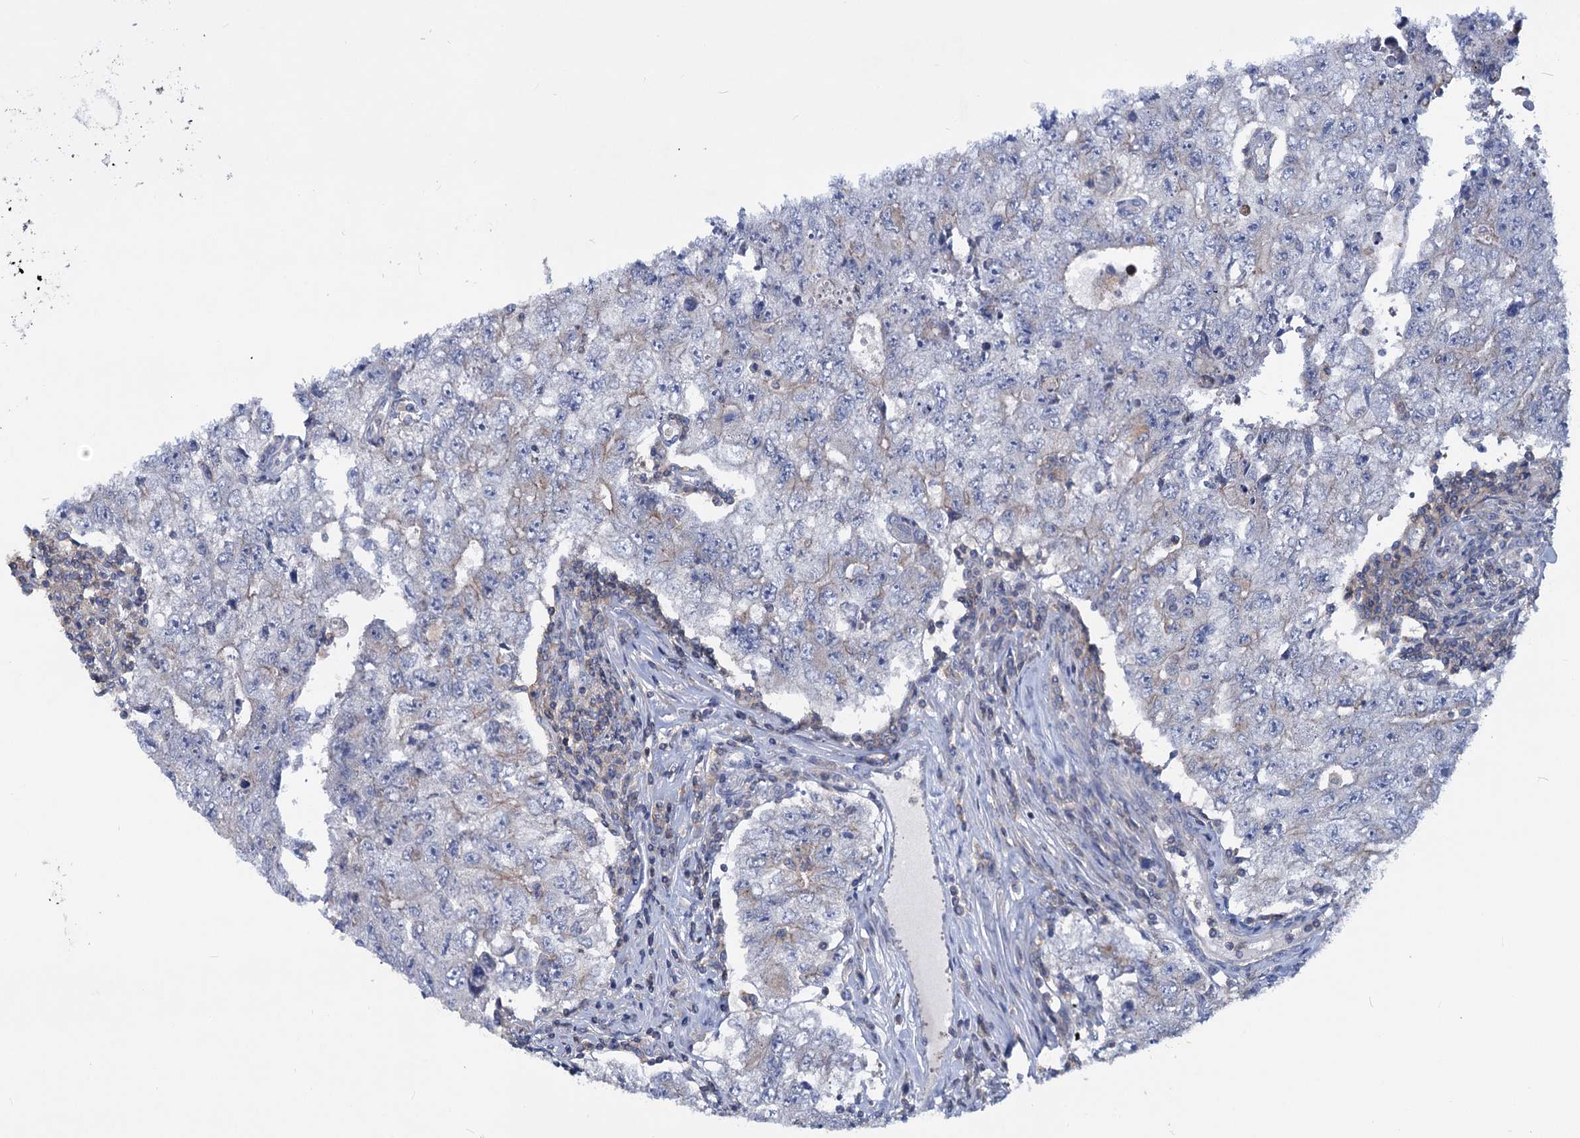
{"staining": {"intensity": "negative", "quantity": "none", "location": "none"}, "tissue": "testis cancer", "cell_type": "Tumor cells", "image_type": "cancer", "snomed": [{"axis": "morphology", "description": "Carcinoma, Embryonal, NOS"}, {"axis": "topography", "description": "Testis"}], "caption": "A high-resolution histopathology image shows IHC staining of testis cancer (embryonal carcinoma), which exhibits no significant positivity in tumor cells.", "gene": "LRCH4", "patient": {"sex": "male", "age": 17}}